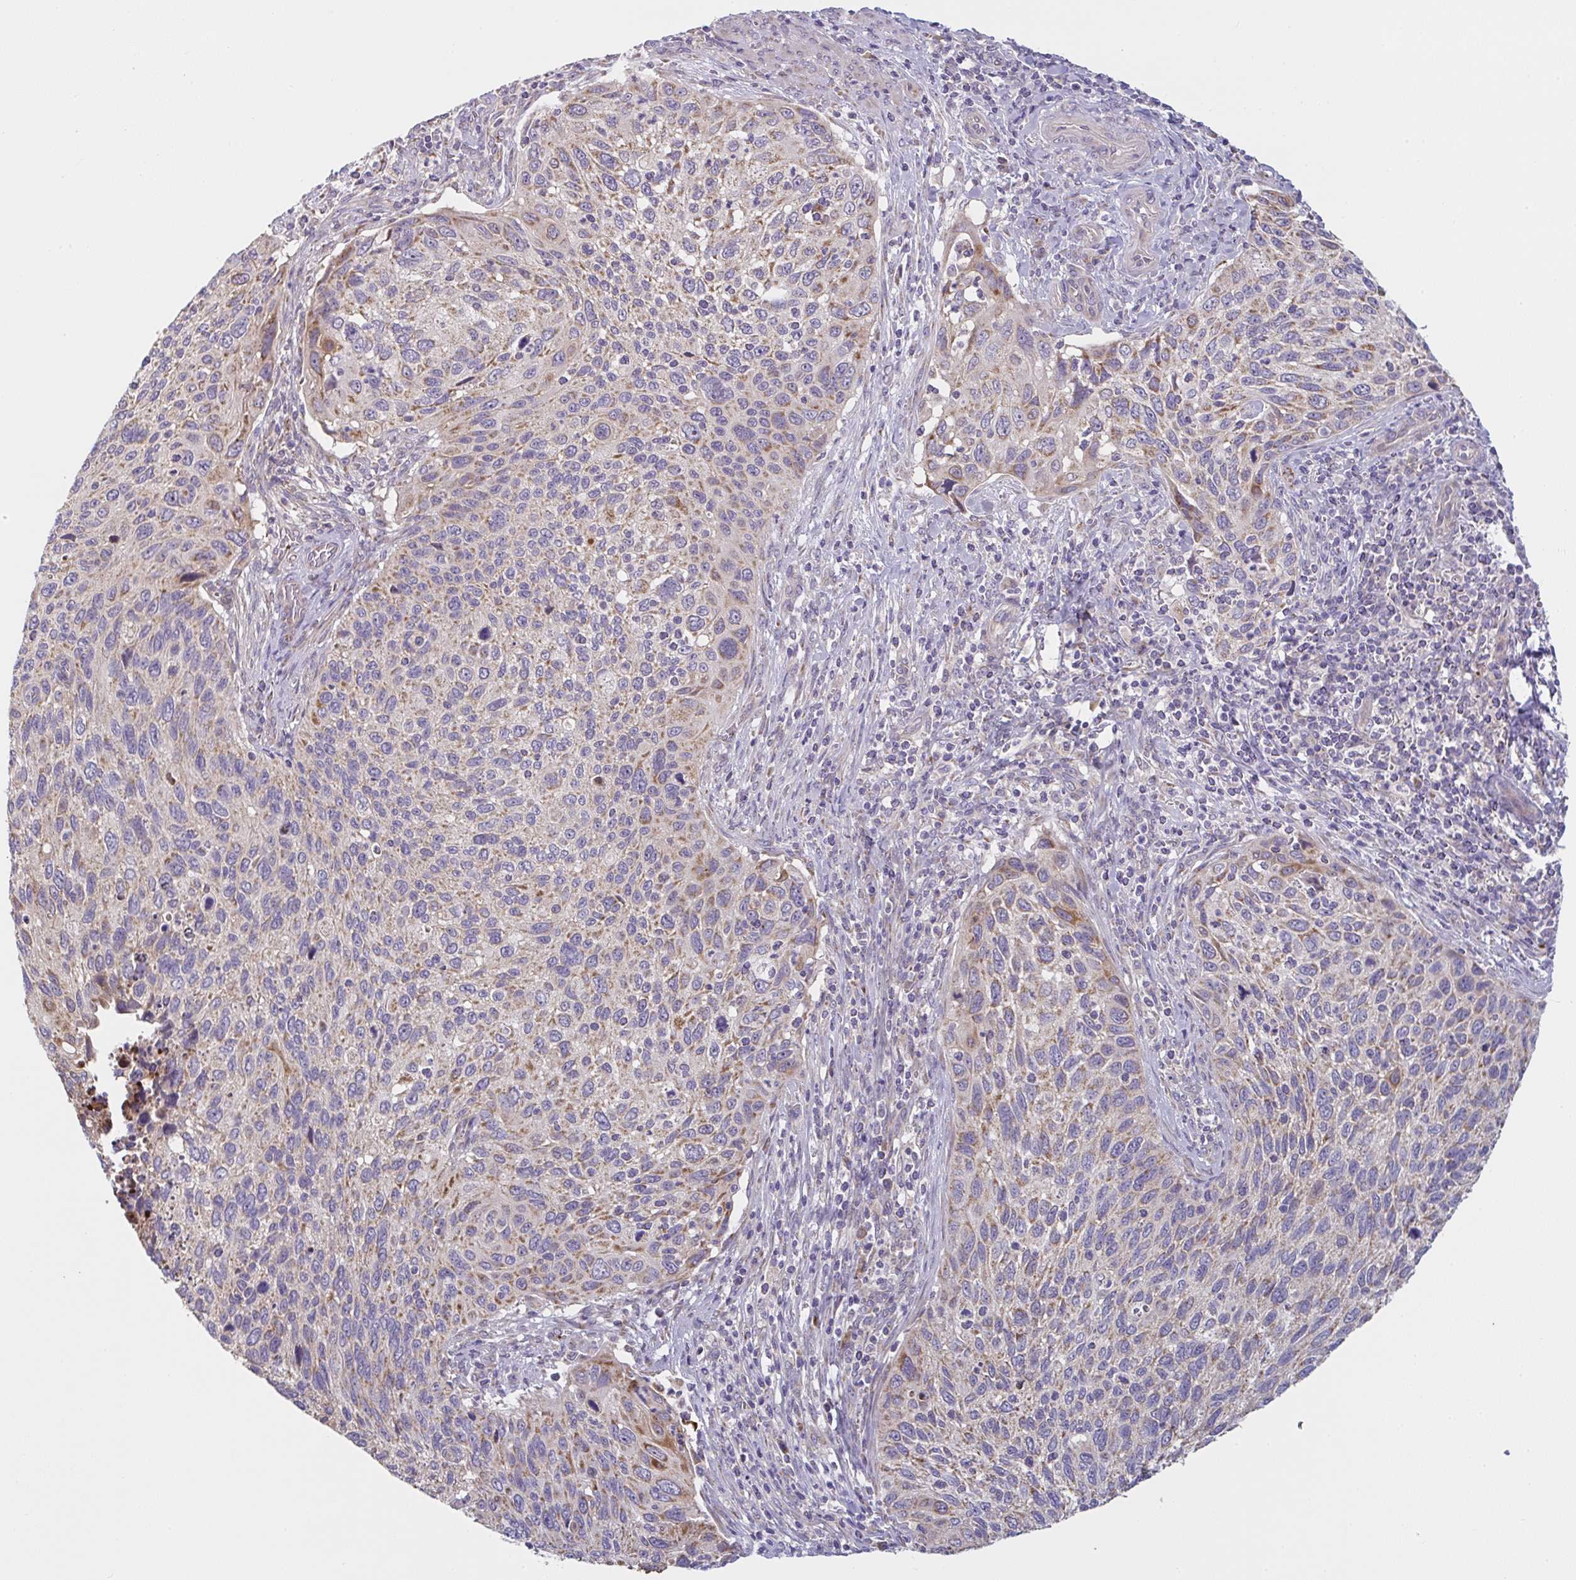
{"staining": {"intensity": "moderate", "quantity": "<25%", "location": "cytoplasmic/membranous"}, "tissue": "cervical cancer", "cell_type": "Tumor cells", "image_type": "cancer", "snomed": [{"axis": "morphology", "description": "Squamous cell carcinoma, NOS"}, {"axis": "topography", "description": "Cervix"}], "caption": "Immunohistochemical staining of cervical squamous cell carcinoma demonstrates low levels of moderate cytoplasmic/membranous expression in about <25% of tumor cells. The protein of interest is stained brown, and the nuclei are stained in blue (DAB IHC with brightfield microscopy, high magnification).", "gene": "MRPS2", "patient": {"sex": "female", "age": 70}}